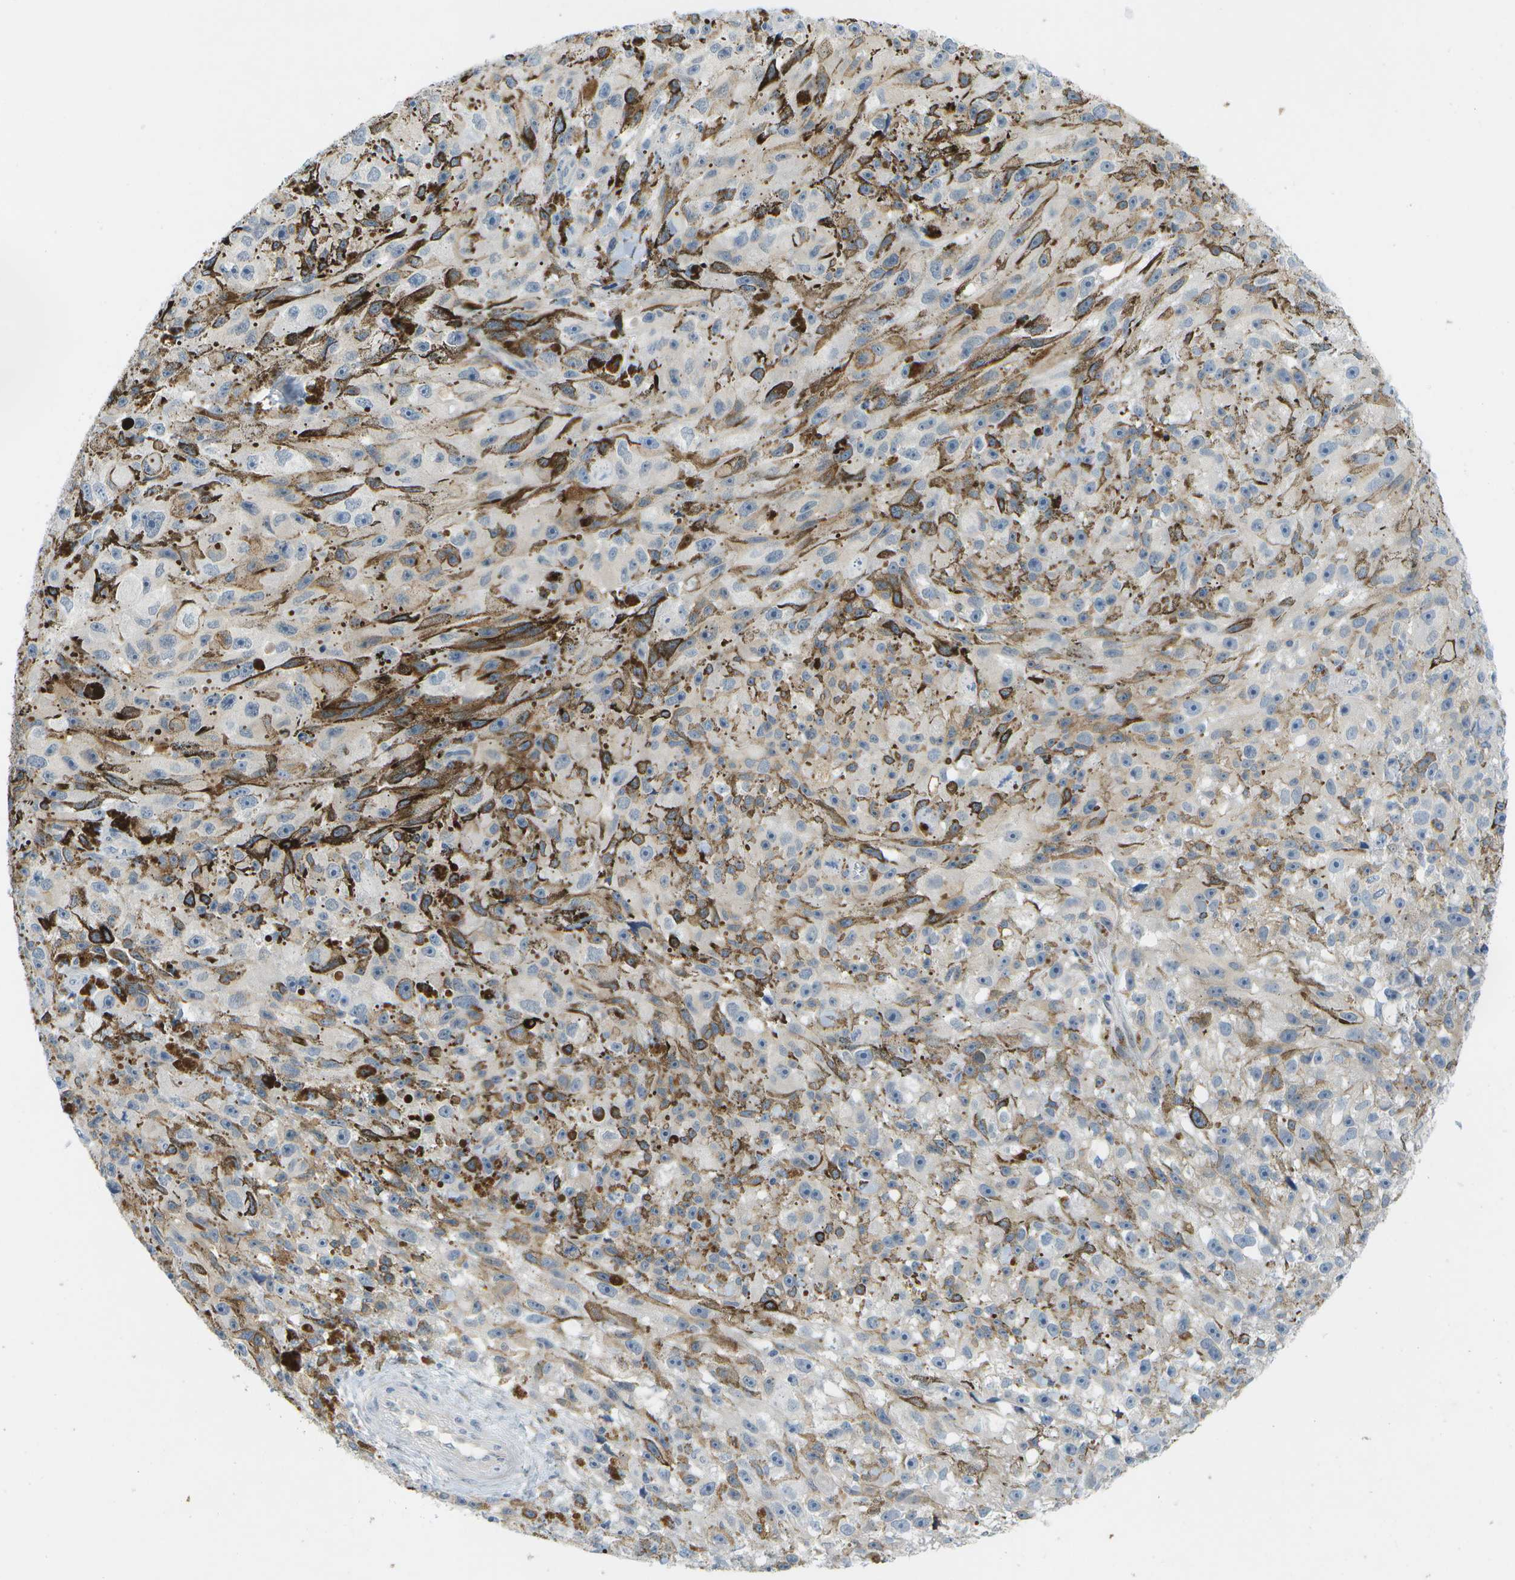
{"staining": {"intensity": "weak", "quantity": "25%-75%", "location": "cytoplasmic/membranous"}, "tissue": "melanoma", "cell_type": "Tumor cells", "image_type": "cancer", "snomed": [{"axis": "morphology", "description": "Malignant melanoma, NOS"}, {"axis": "topography", "description": "Skin"}], "caption": "Malignant melanoma was stained to show a protein in brown. There is low levels of weak cytoplasmic/membranous expression in about 25%-75% of tumor cells. The staining was performed using DAB to visualize the protein expression in brown, while the nuclei were stained in blue with hematoxylin (Magnification: 20x).", "gene": "CUL9", "patient": {"sex": "female", "age": 104}}